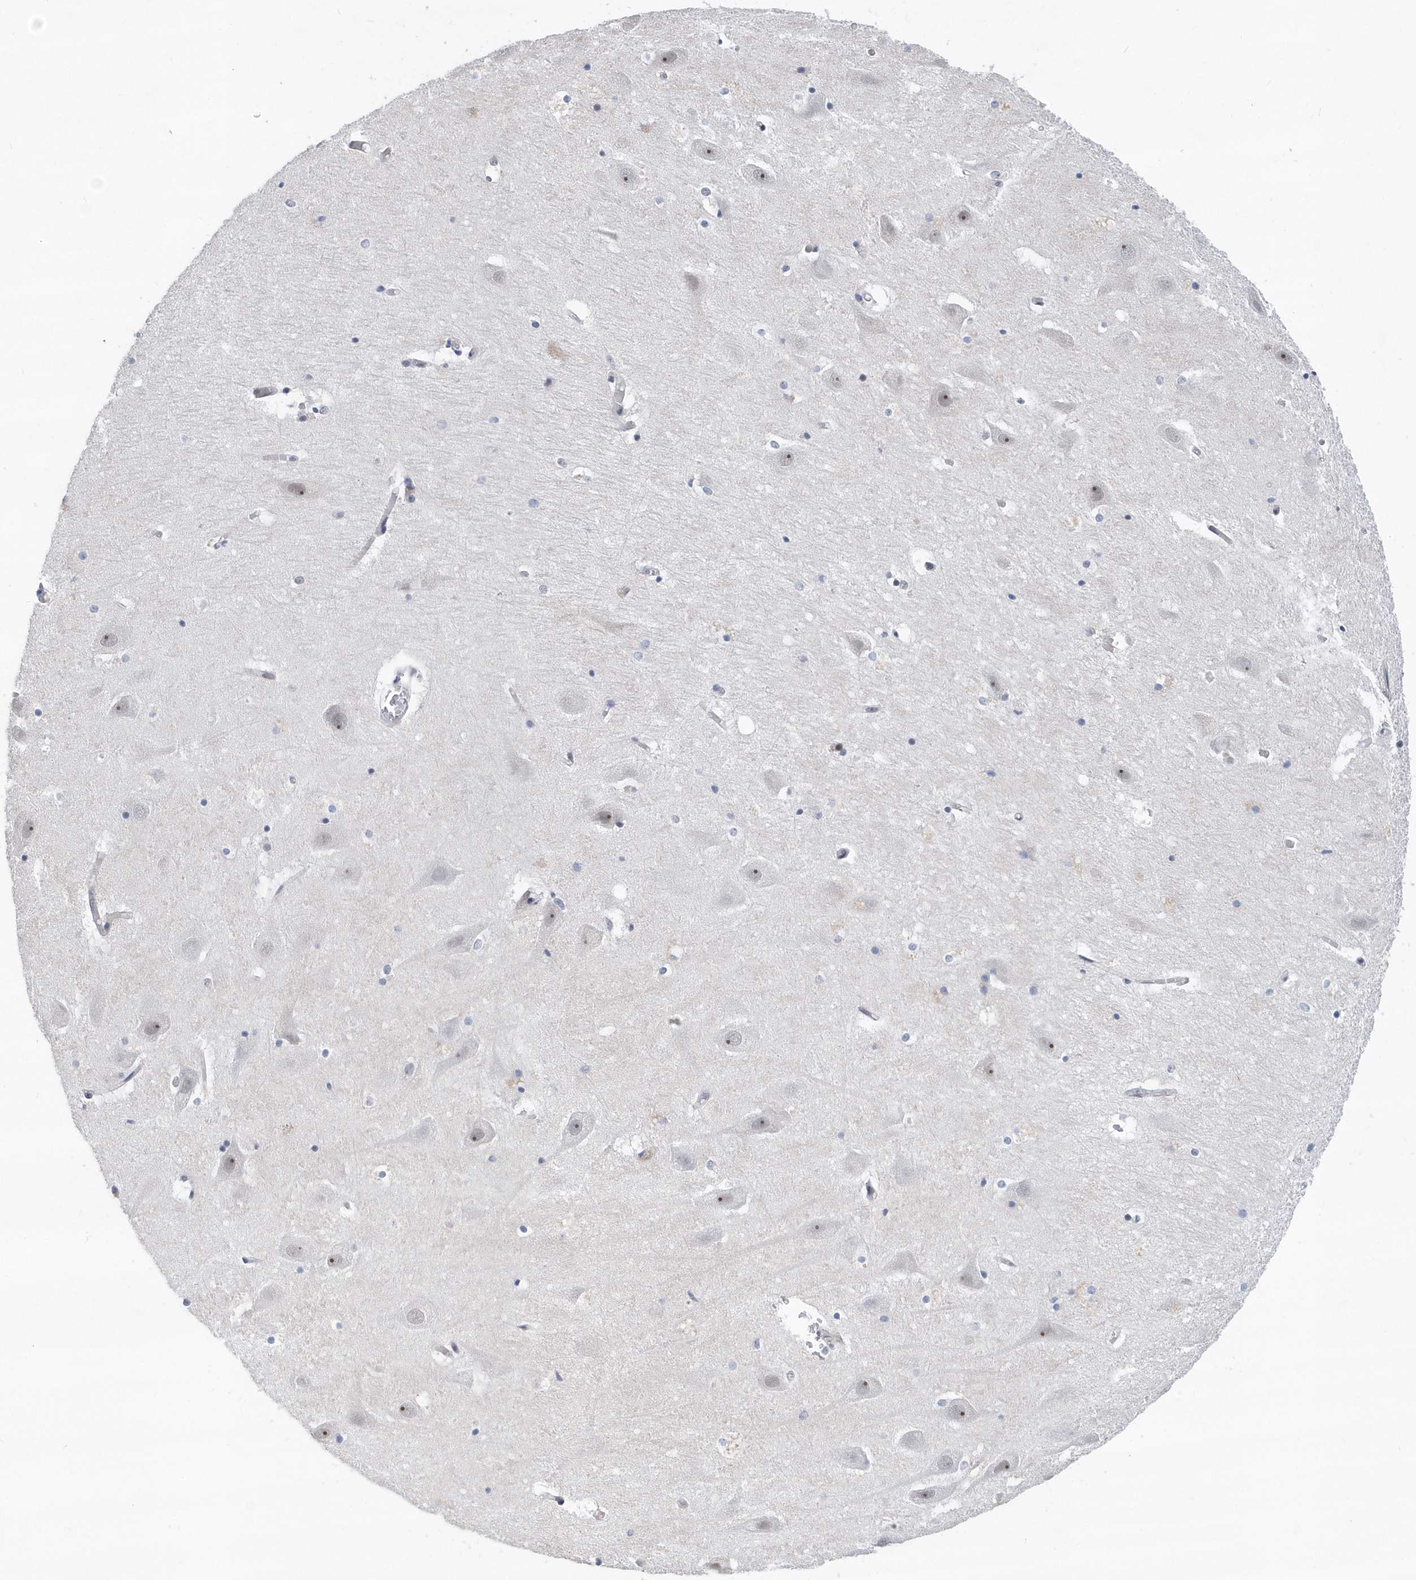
{"staining": {"intensity": "negative", "quantity": "none", "location": "none"}, "tissue": "hippocampus", "cell_type": "Glial cells", "image_type": "normal", "snomed": [{"axis": "morphology", "description": "Normal tissue, NOS"}, {"axis": "topography", "description": "Hippocampus"}], "caption": "Immunohistochemical staining of benign human hippocampus displays no significant positivity in glial cells.", "gene": "RPP30", "patient": {"sex": "female", "age": 52}}